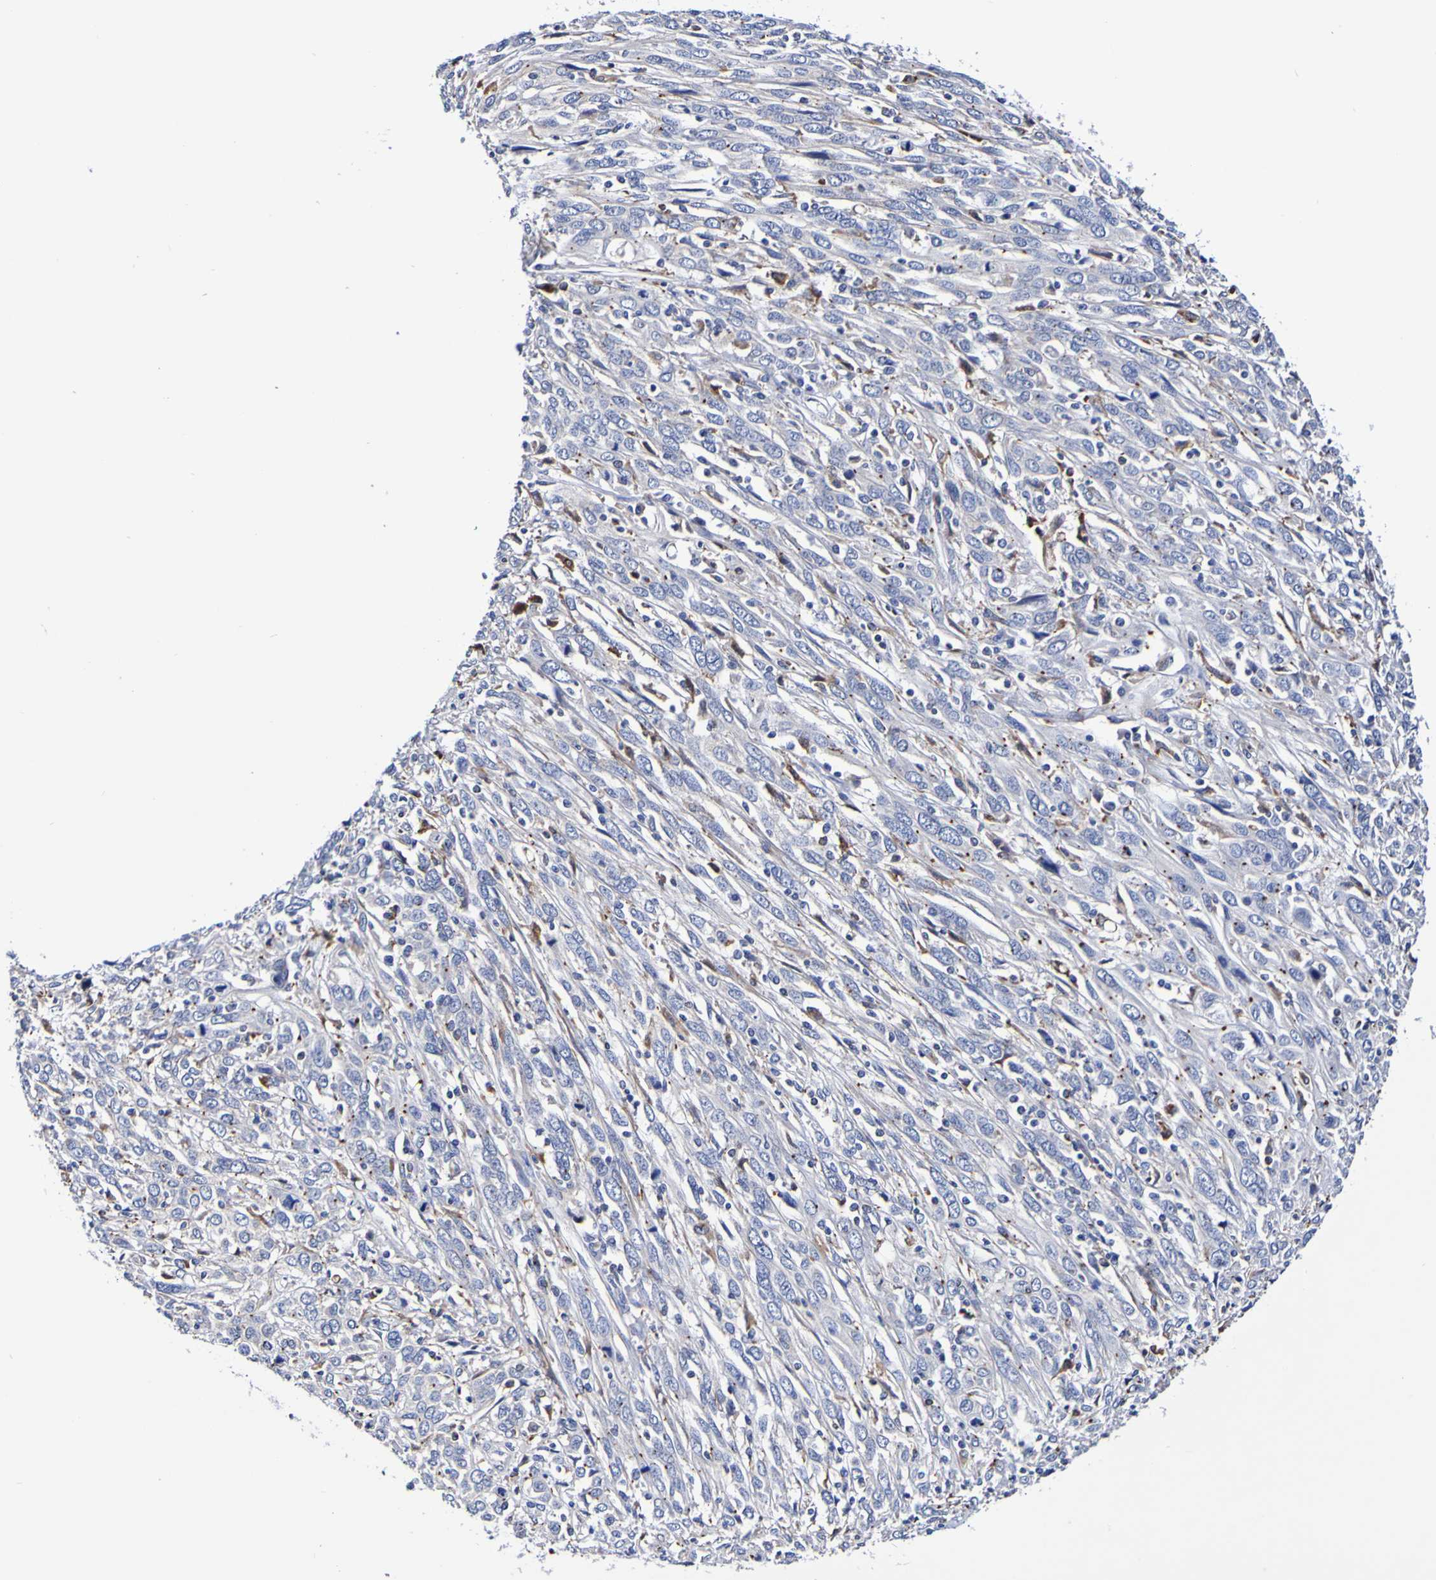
{"staining": {"intensity": "moderate", "quantity": "<25%", "location": "cytoplasmic/membranous"}, "tissue": "cervical cancer", "cell_type": "Tumor cells", "image_type": "cancer", "snomed": [{"axis": "morphology", "description": "Squamous cell carcinoma, NOS"}, {"axis": "topography", "description": "Cervix"}], "caption": "Immunohistochemical staining of human cervical squamous cell carcinoma reveals low levels of moderate cytoplasmic/membranous protein staining in approximately <25% of tumor cells.", "gene": "SEZ6", "patient": {"sex": "female", "age": 46}}